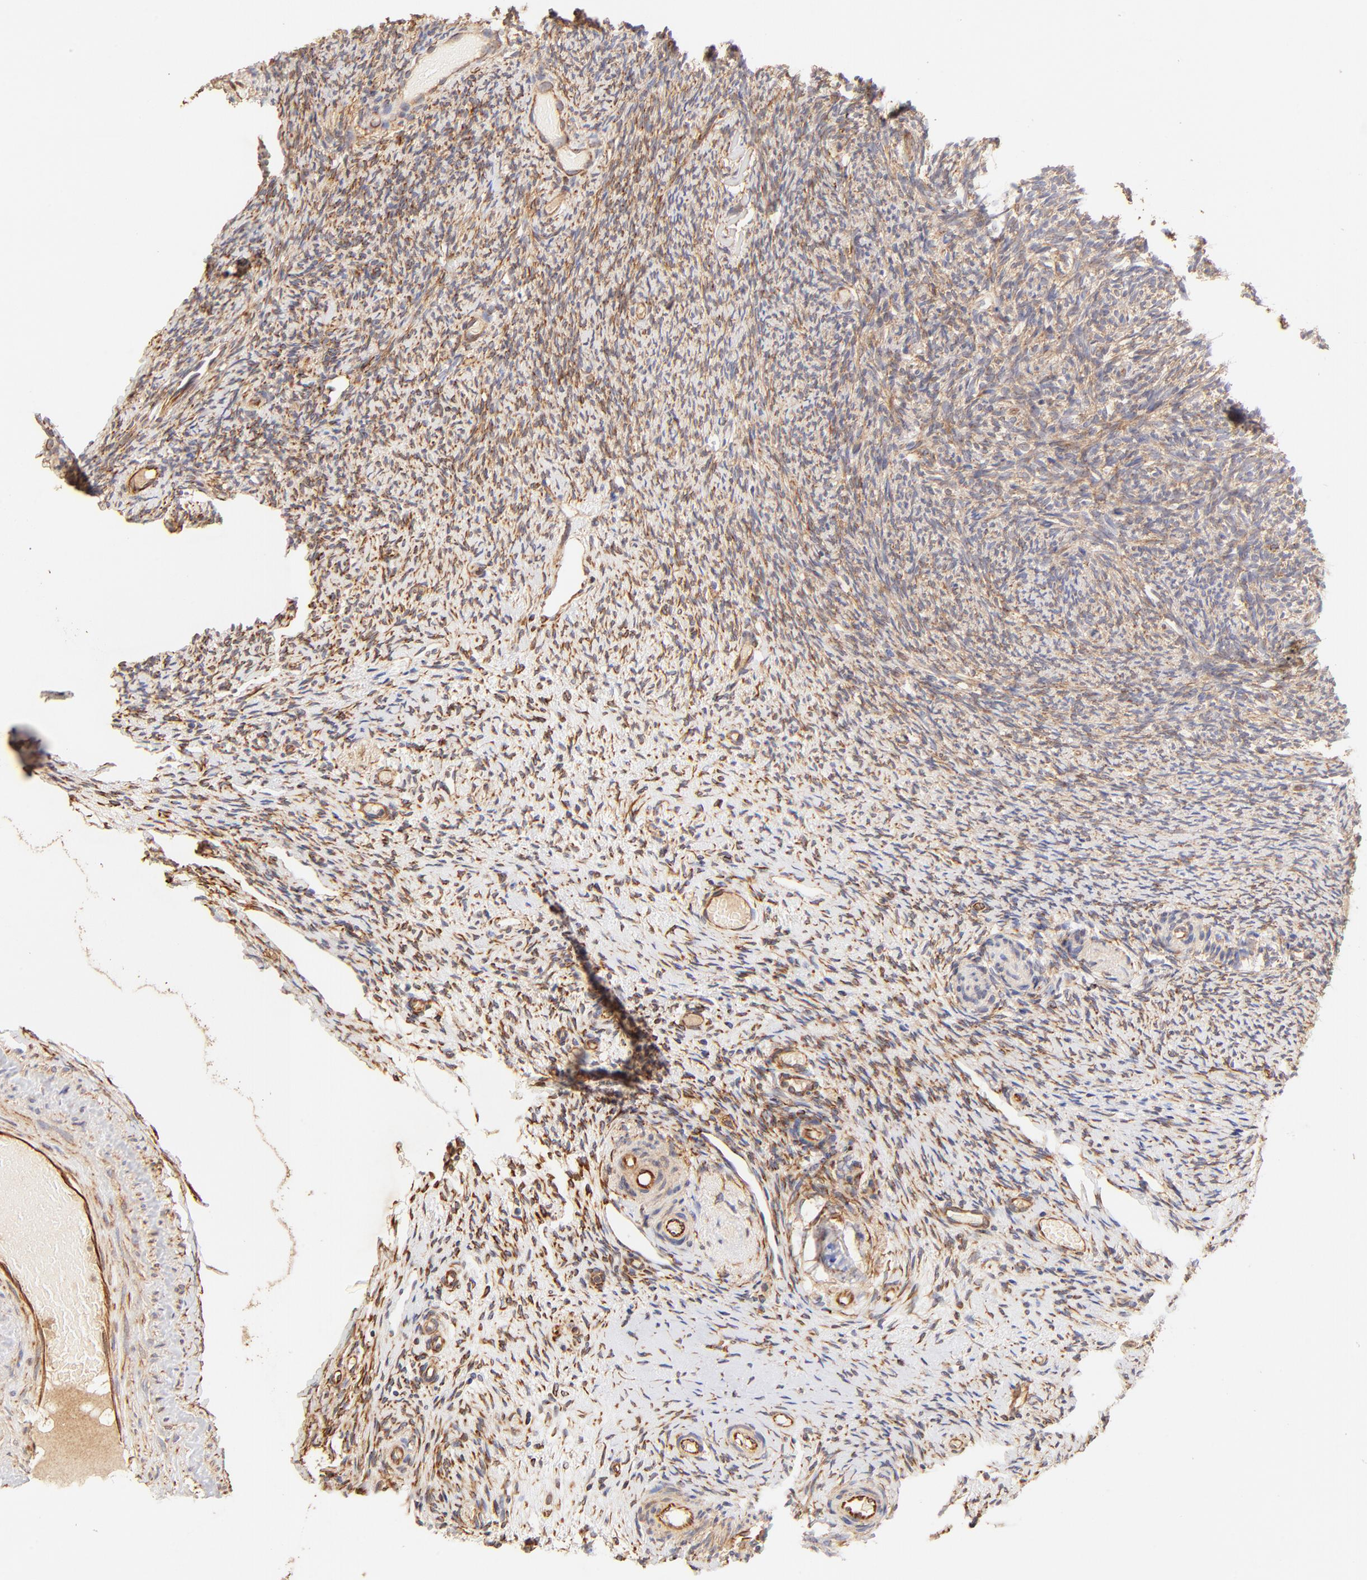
{"staining": {"intensity": "weak", "quantity": ">75%", "location": "cytoplasmic/membranous"}, "tissue": "ovary", "cell_type": "Follicle cells", "image_type": "normal", "snomed": [{"axis": "morphology", "description": "Normal tissue, NOS"}, {"axis": "topography", "description": "Ovary"}], "caption": "Immunohistochemistry (IHC) image of benign ovary: human ovary stained using immunohistochemistry (IHC) displays low levels of weak protein expression localized specifically in the cytoplasmic/membranous of follicle cells, appearing as a cytoplasmic/membranous brown color.", "gene": "TNFAIP3", "patient": {"sex": "female", "age": 60}}